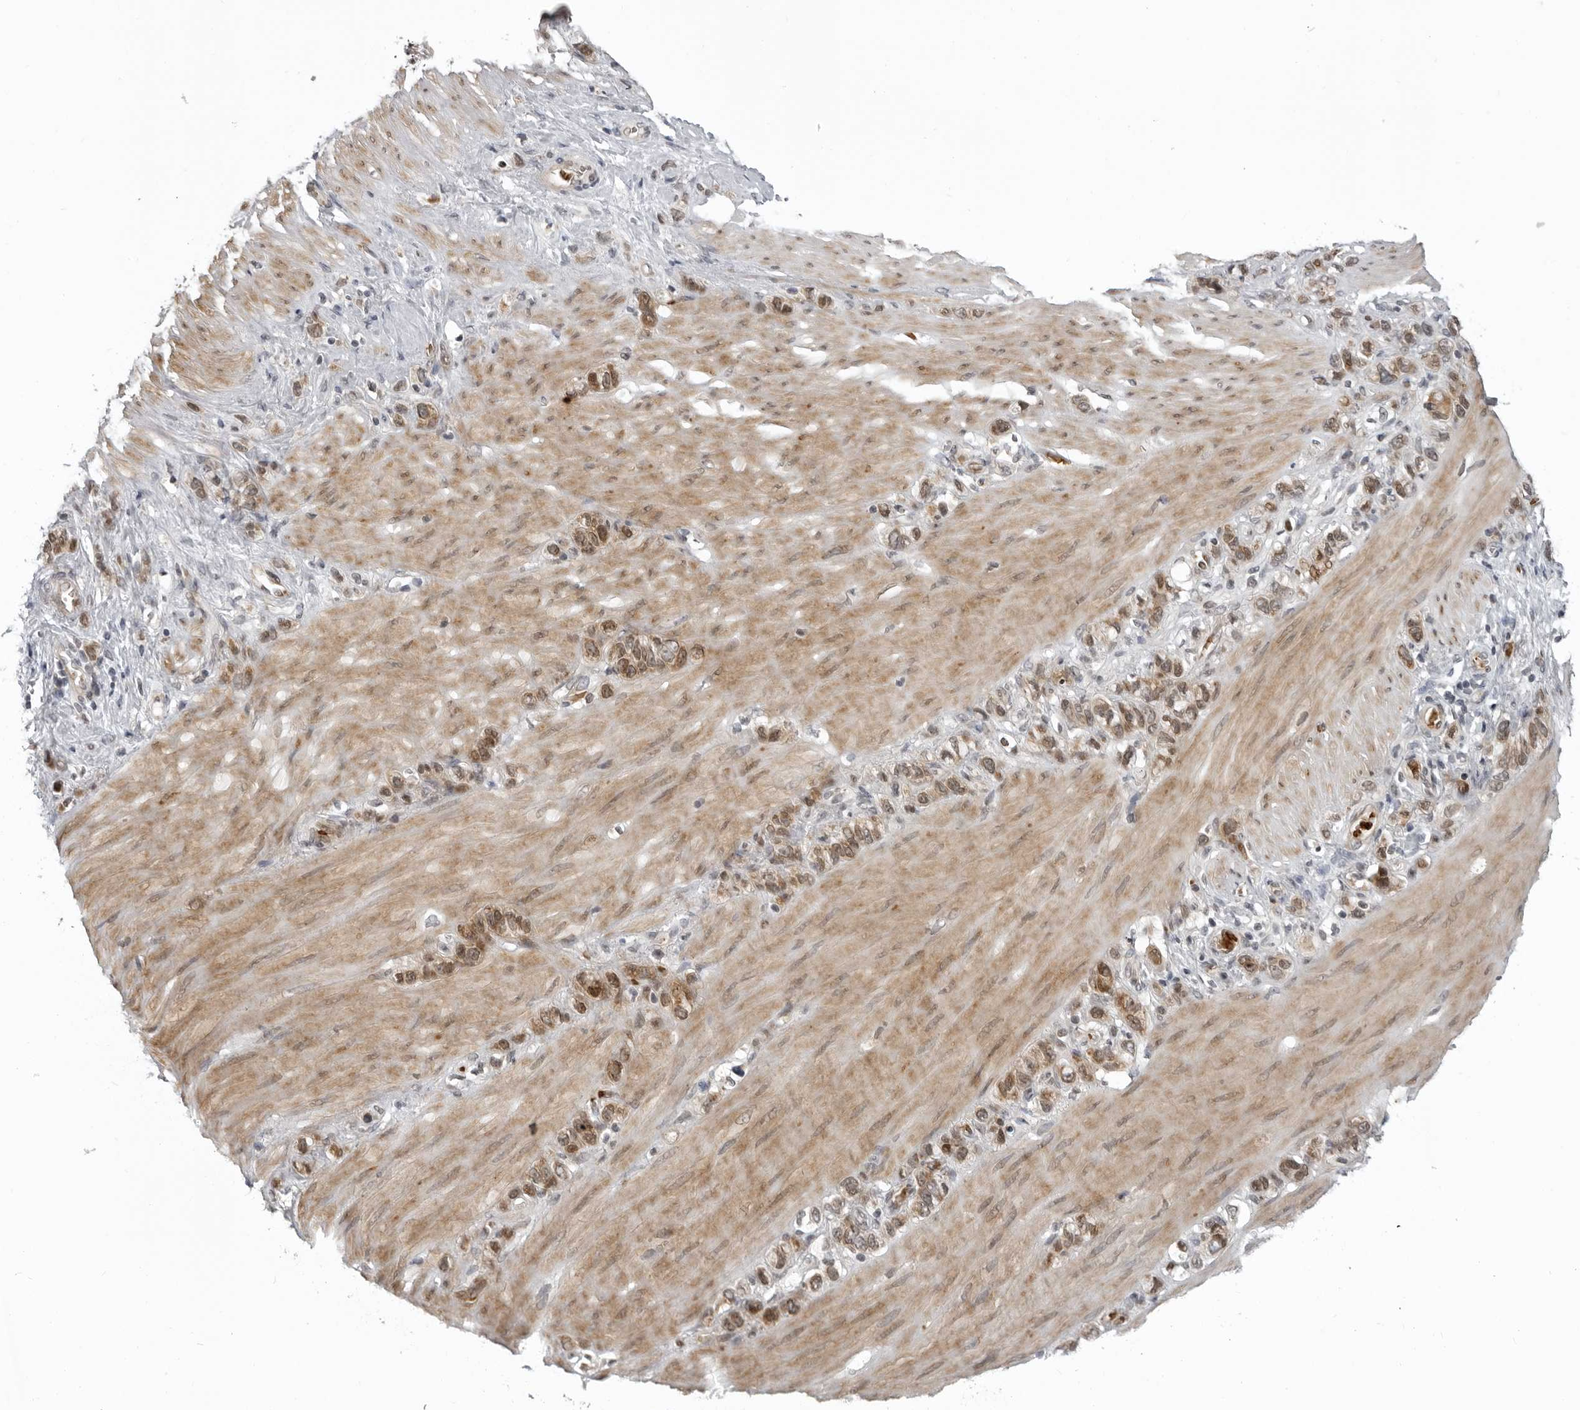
{"staining": {"intensity": "moderate", "quantity": ">75%", "location": "cytoplasmic/membranous"}, "tissue": "stomach cancer", "cell_type": "Tumor cells", "image_type": "cancer", "snomed": [{"axis": "morphology", "description": "Normal tissue, NOS"}, {"axis": "morphology", "description": "Adenocarcinoma, NOS"}, {"axis": "morphology", "description": "Adenocarcinoma, High grade"}, {"axis": "topography", "description": "Stomach, upper"}, {"axis": "topography", "description": "Stomach"}], "caption": "Immunohistochemical staining of human stomach cancer shows medium levels of moderate cytoplasmic/membranous staining in about >75% of tumor cells.", "gene": "THOP1", "patient": {"sex": "female", "age": 65}}